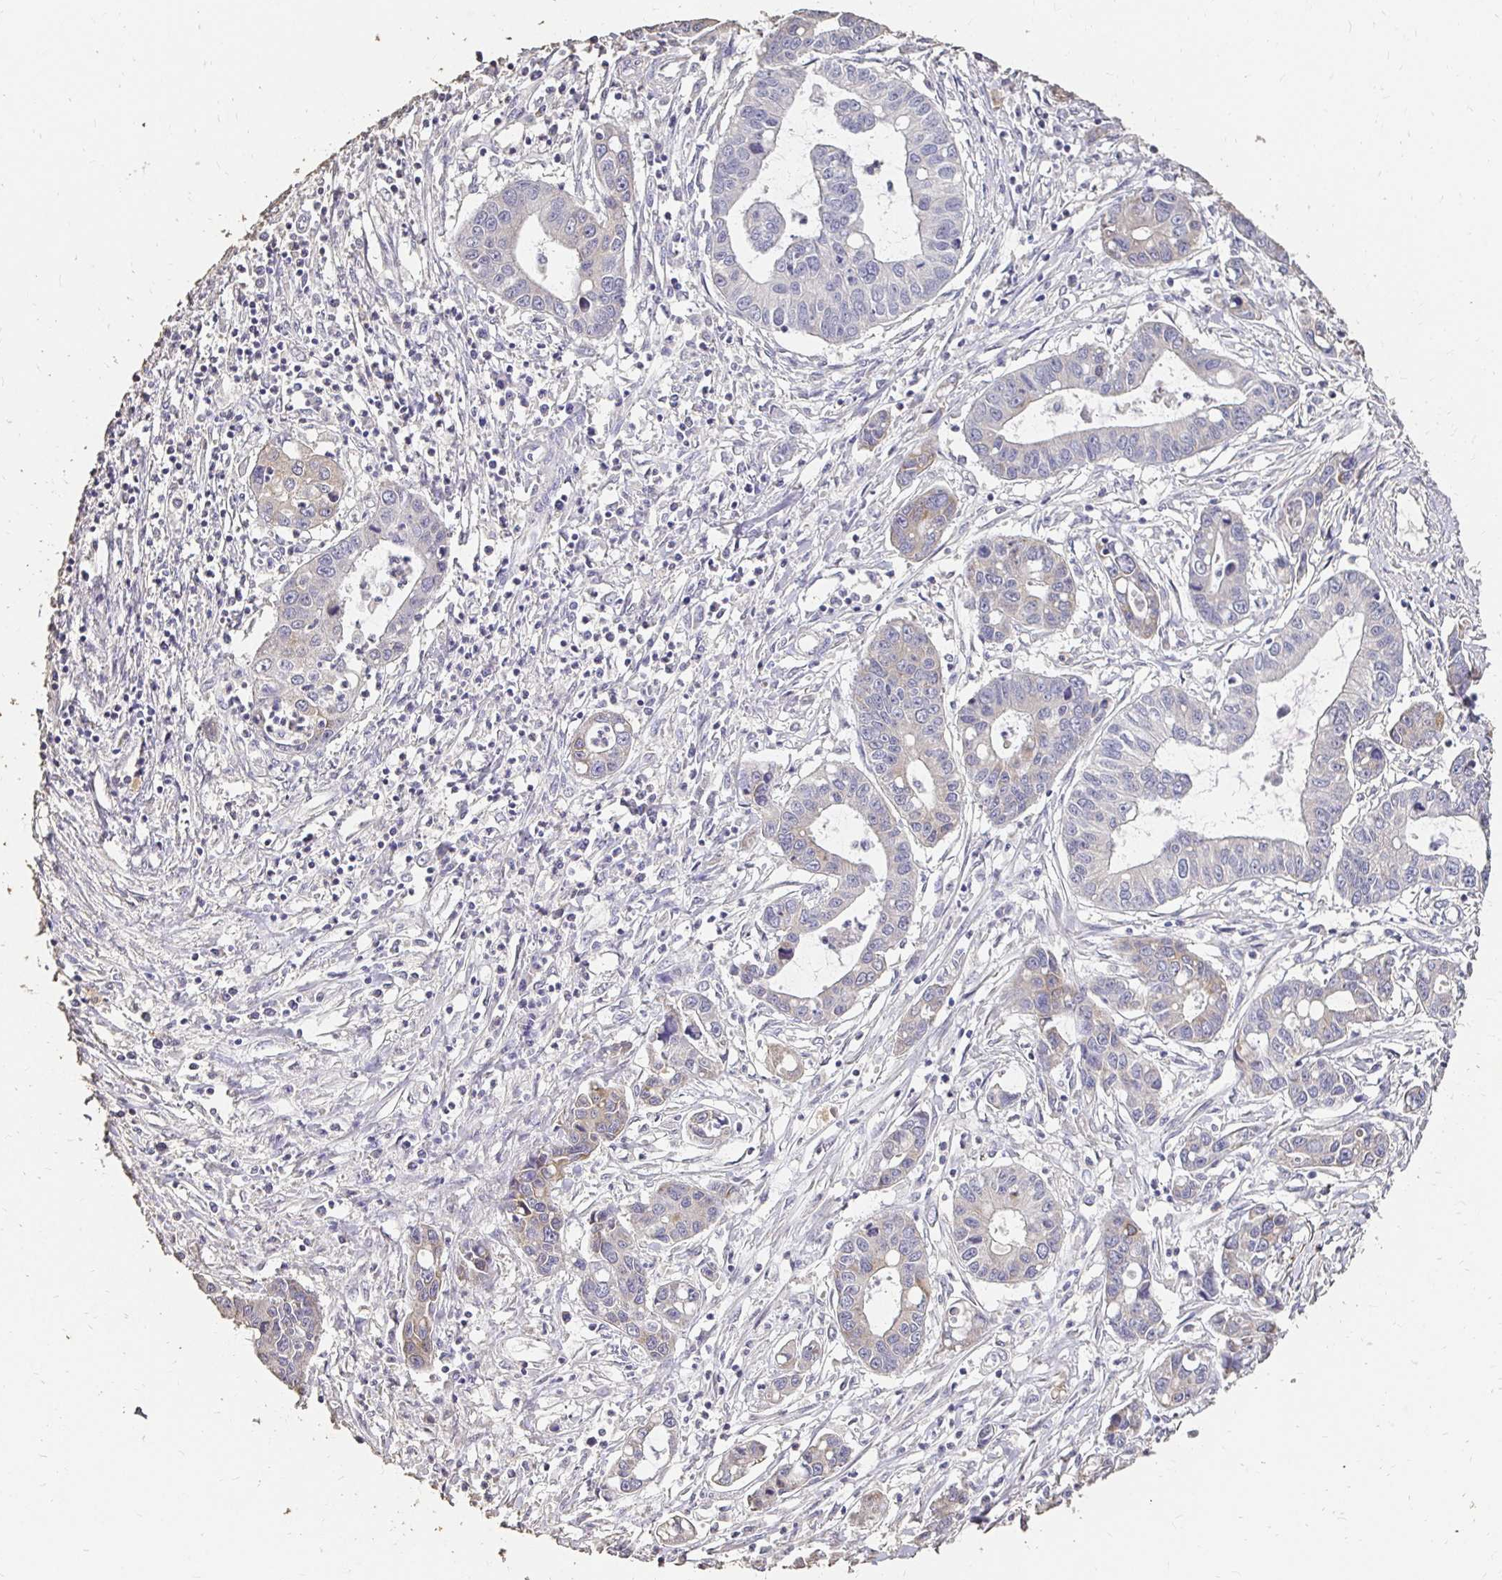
{"staining": {"intensity": "weak", "quantity": "<25%", "location": "cytoplasmic/membranous"}, "tissue": "liver cancer", "cell_type": "Tumor cells", "image_type": "cancer", "snomed": [{"axis": "morphology", "description": "Cholangiocarcinoma"}, {"axis": "topography", "description": "Liver"}], "caption": "IHC histopathology image of neoplastic tissue: cholangiocarcinoma (liver) stained with DAB (3,3'-diaminobenzidine) shows no significant protein expression in tumor cells.", "gene": "UGT1A6", "patient": {"sex": "male", "age": 58}}